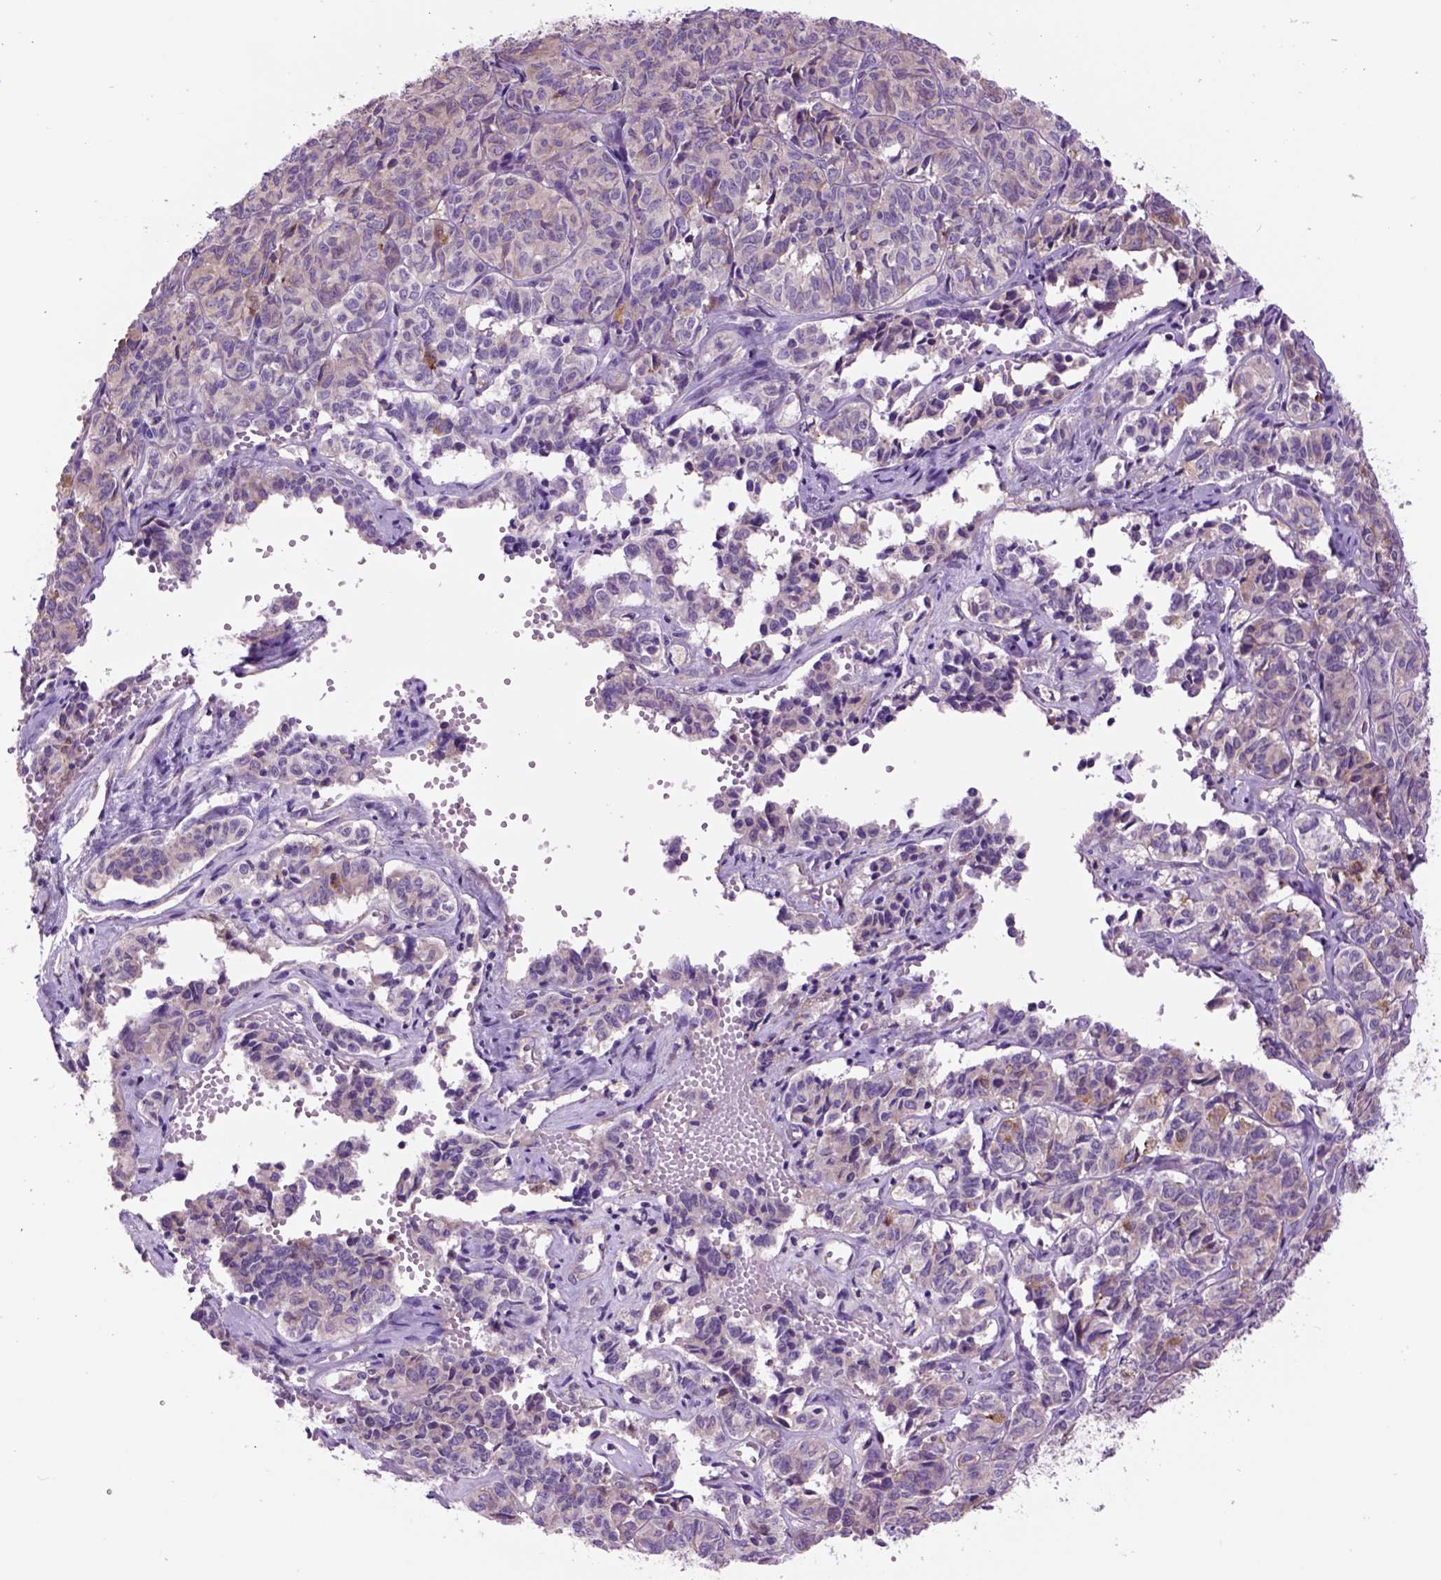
{"staining": {"intensity": "weak", "quantity": ">75%", "location": "cytoplasmic/membranous"}, "tissue": "ovarian cancer", "cell_type": "Tumor cells", "image_type": "cancer", "snomed": [{"axis": "morphology", "description": "Carcinoma, endometroid"}, {"axis": "topography", "description": "Ovary"}], "caption": "Protein staining by IHC displays weak cytoplasmic/membranous expression in about >75% of tumor cells in ovarian cancer.", "gene": "PIAS3", "patient": {"sex": "female", "age": 80}}